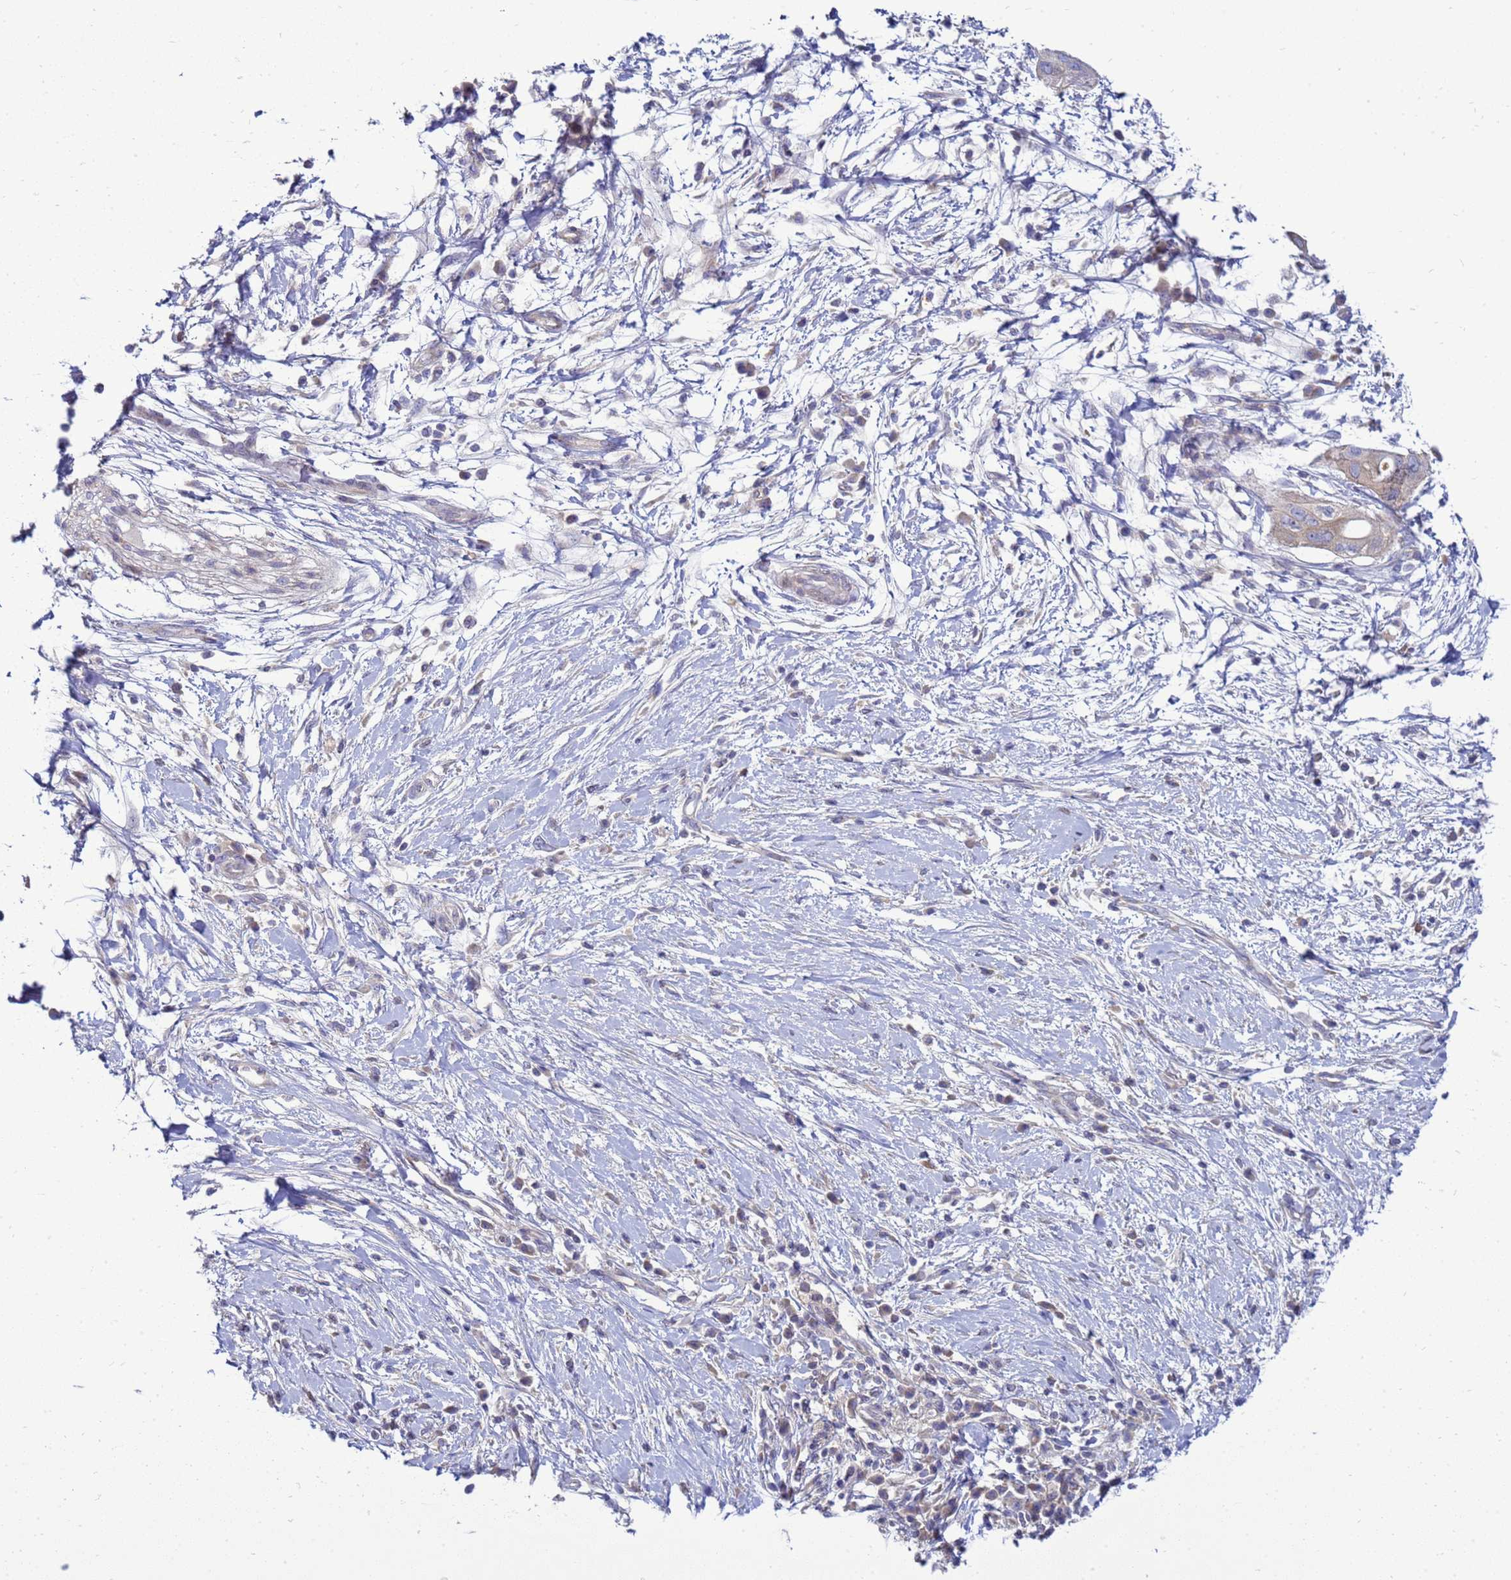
{"staining": {"intensity": "moderate", "quantity": "25%-75%", "location": "cytoplasmic/membranous"}, "tissue": "pancreatic cancer", "cell_type": "Tumor cells", "image_type": "cancer", "snomed": [{"axis": "morphology", "description": "Adenocarcinoma, NOS"}, {"axis": "topography", "description": "Pancreas"}], "caption": "Protein expression analysis of pancreatic cancer demonstrates moderate cytoplasmic/membranous expression in approximately 25%-75% of tumor cells. The staining was performed using DAB (3,3'-diaminobenzidine) to visualize the protein expression in brown, while the nuclei were stained in blue with hematoxylin (Magnification: 20x).", "gene": "MON1B", "patient": {"sex": "male", "age": 68}}